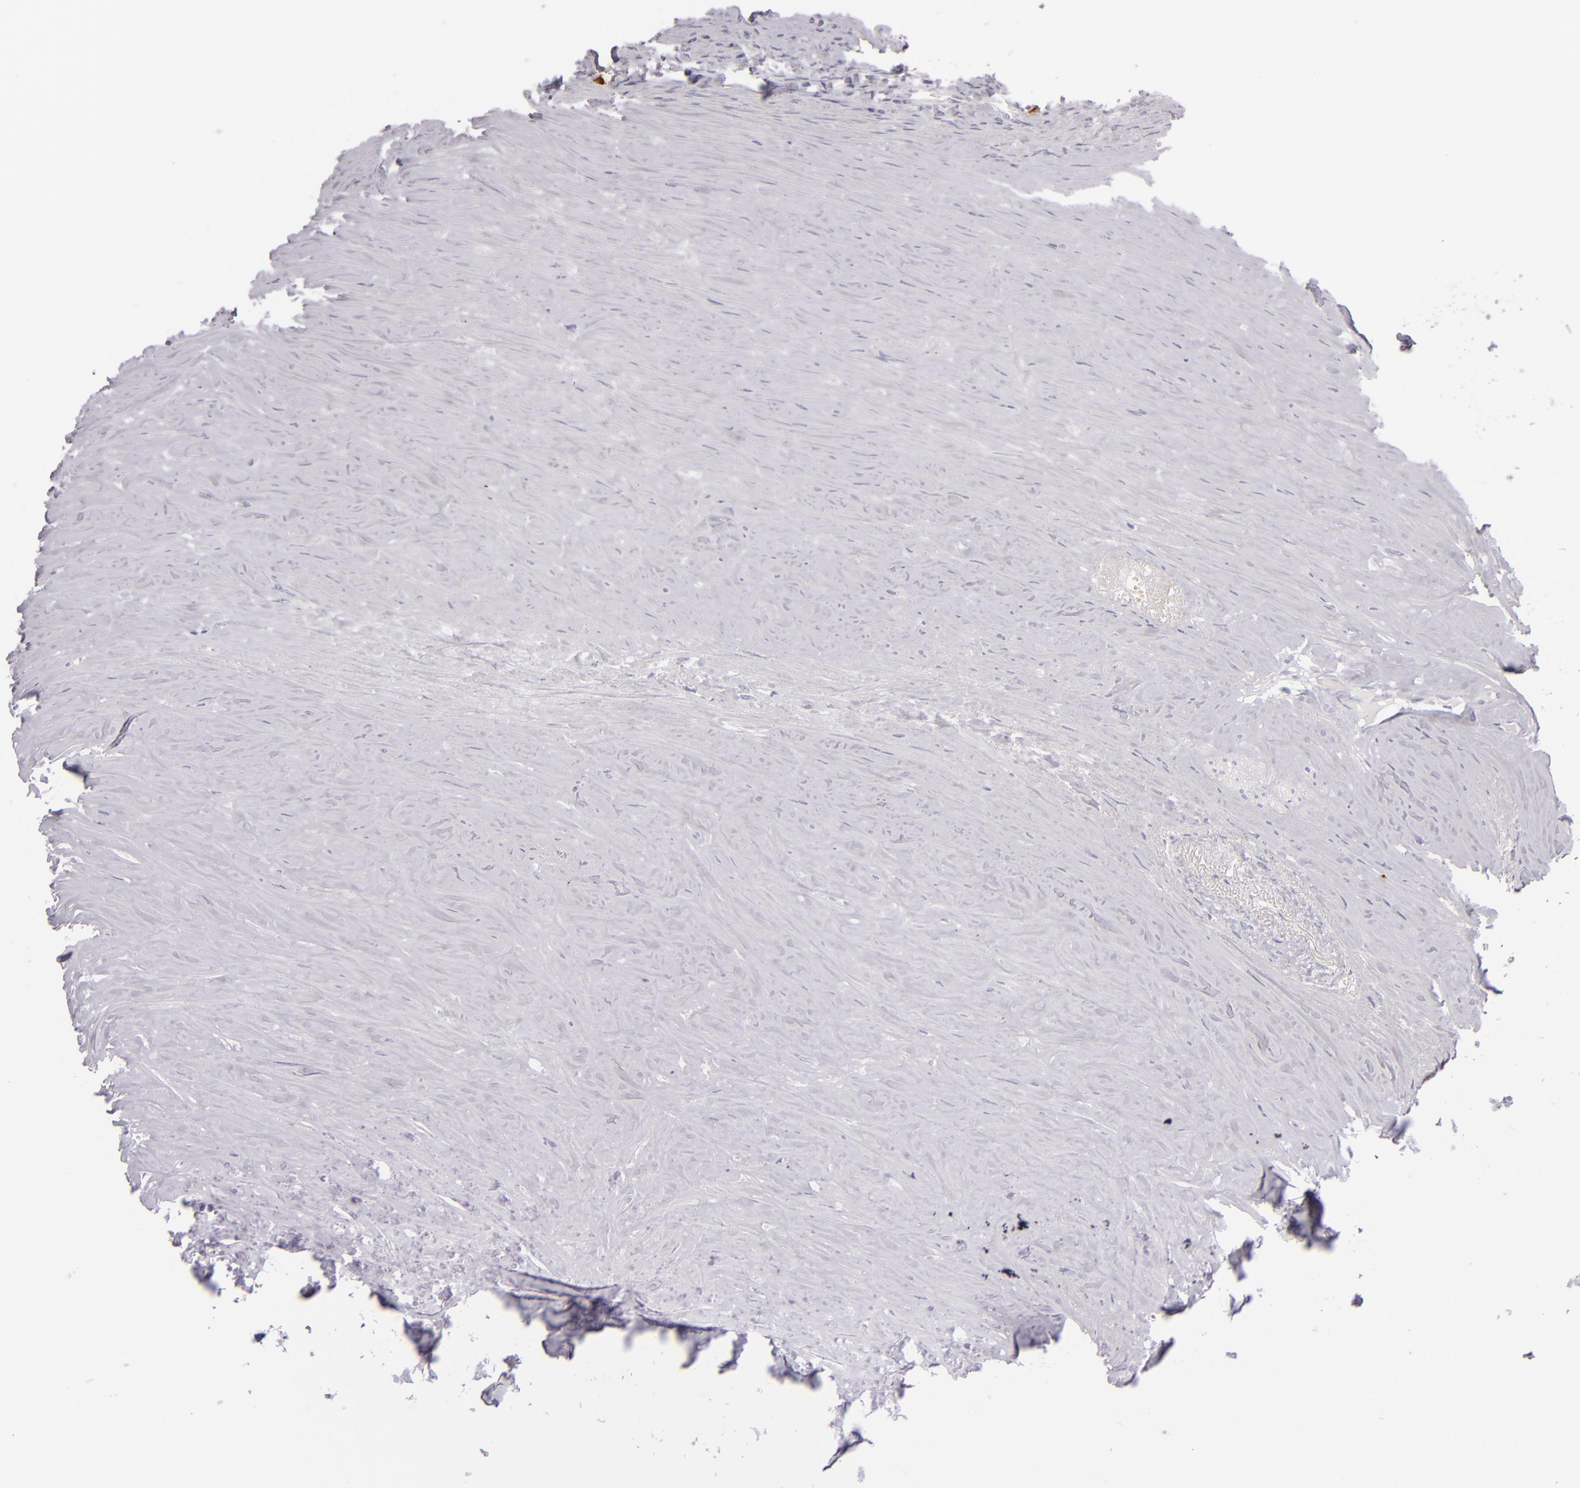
{"staining": {"intensity": "negative", "quantity": "none", "location": "none"}, "tissue": "carcinoid", "cell_type": "Tumor cells", "image_type": "cancer", "snomed": [{"axis": "morphology", "description": "Carcinoid, malignant, NOS"}, {"axis": "topography", "description": "Small intestine"}], "caption": "The immunohistochemistry histopathology image has no significant staining in tumor cells of malignant carcinoid tissue.", "gene": "TPSD1", "patient": {"sex": "male", "age": 63}}